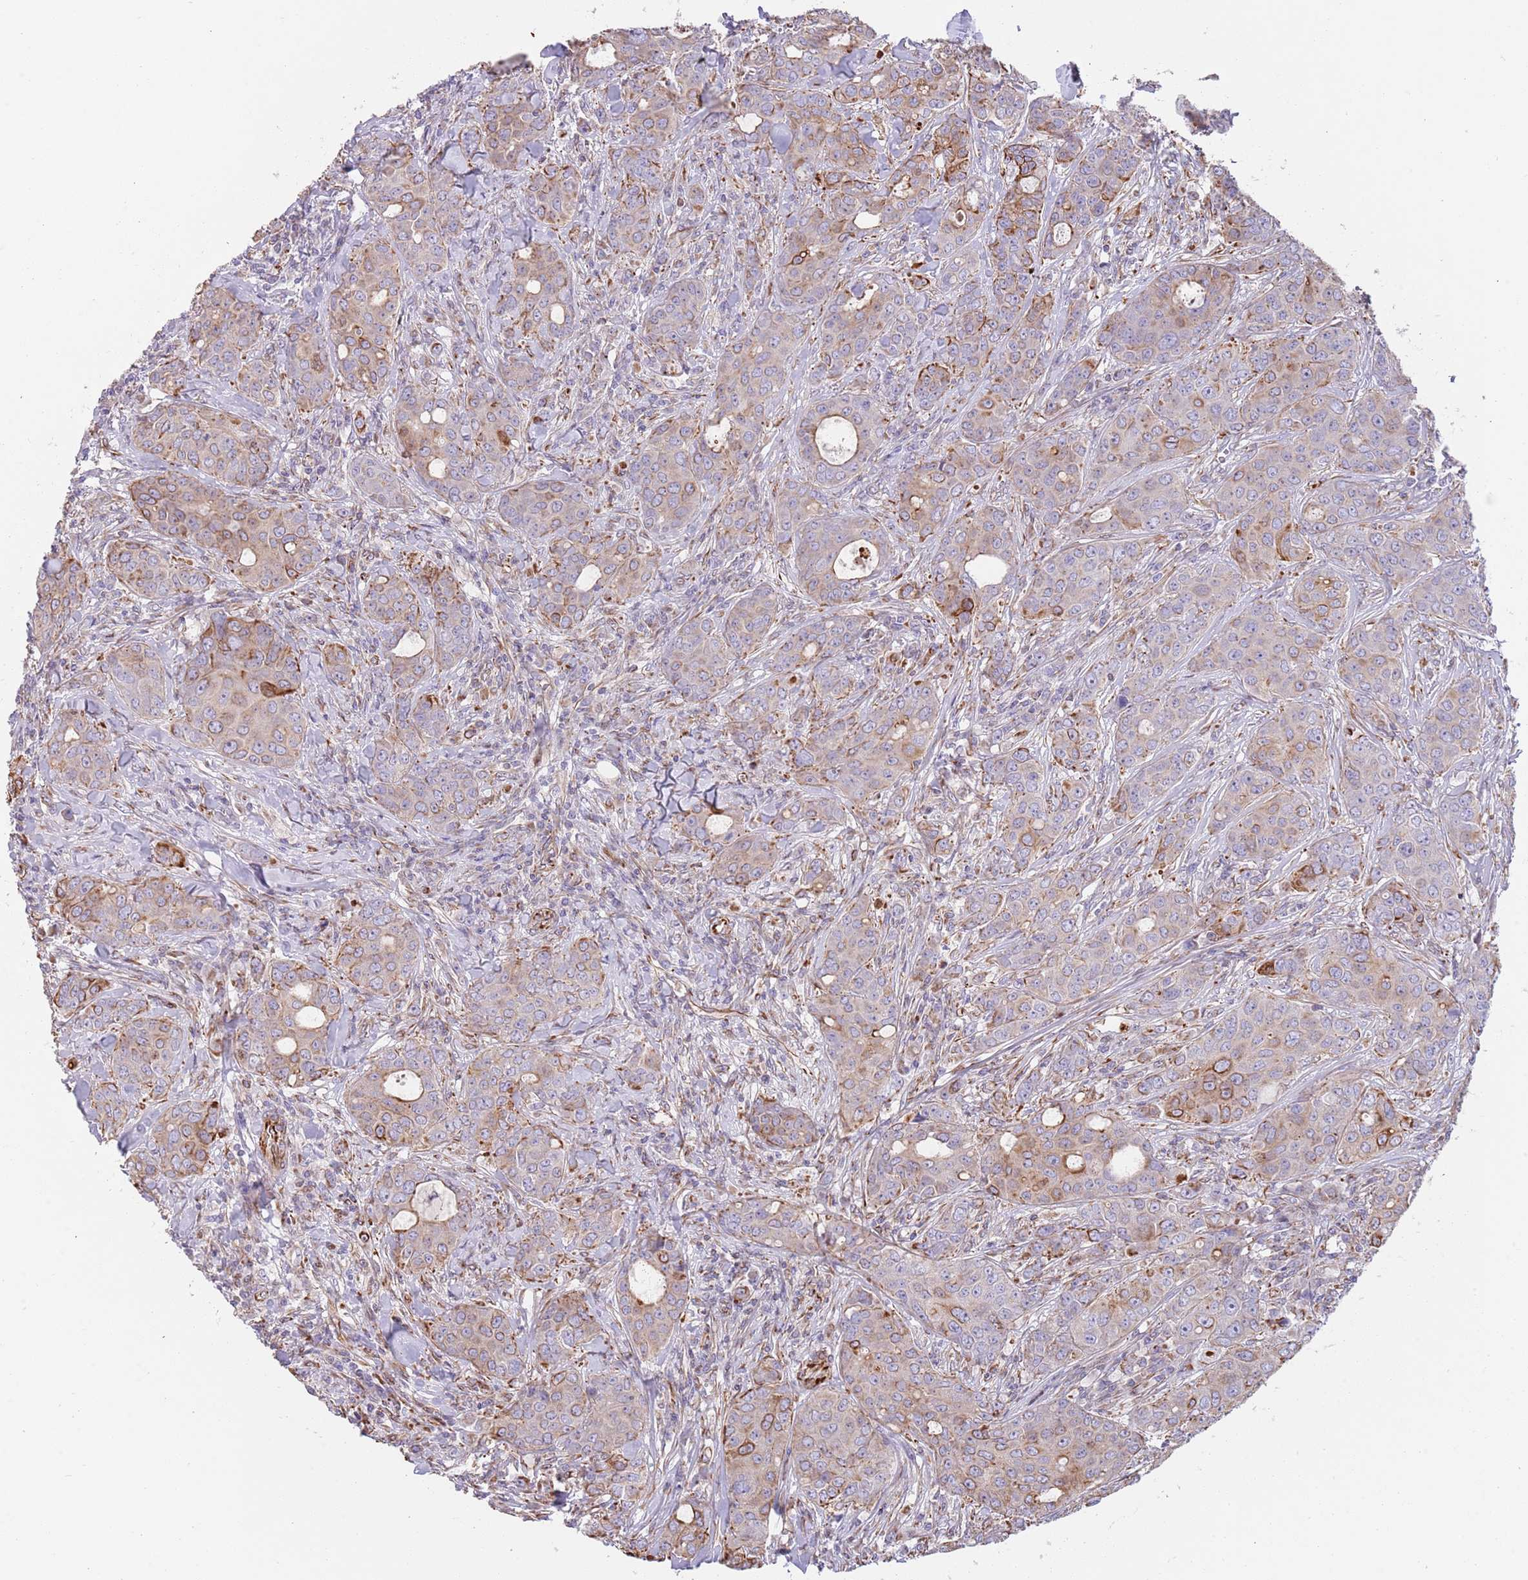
{"staining": {"intensity": "moderate", "quantity": "<25%", "location": "cytoplasmic/membranous"}, "tissue": "breast cancer", "cell_type": "Tumor cells", "image_type": "cancer", "snomed": [{"axis": "morphology", "description": "Duct carcinoma"}, {"axis": "topography", "description": "Breast"}], "caption": "Immunohistochemistry (IHC) (DAB) staining of breast infiltrating ductal carcinoma reveals moderate cytoplasmic/membranous protein staining in approximately <25% of tumor cells. (IHC, brightfield microscopy, high magnification).", "gene": "MOGAT1", "patient": {"sex": "female", "age": 43}}